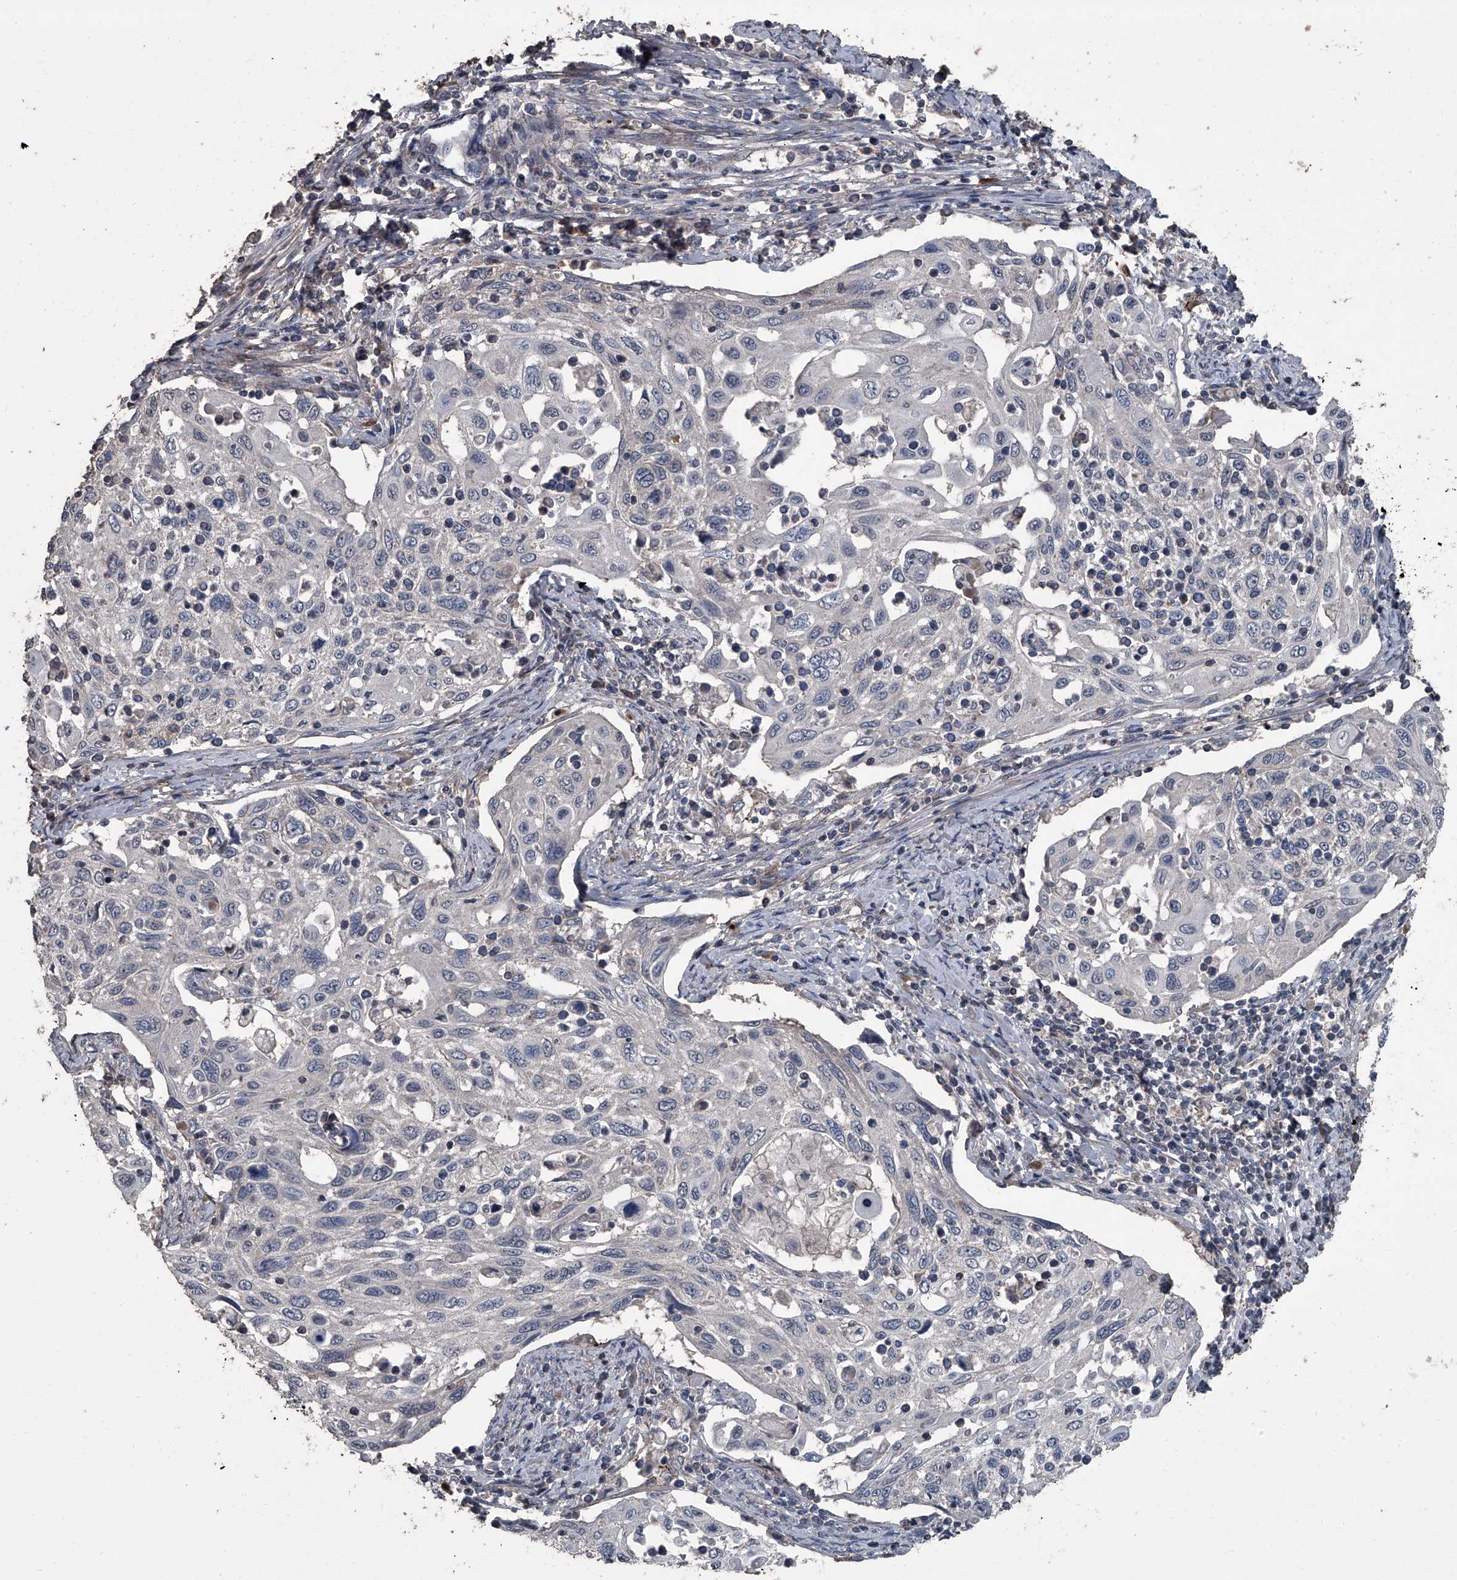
{"staining": {"intensity": "negative", "quantity": "none", "location": "none"}, "tissue": "cervical cancer", "cell_type": "Tumor cells", "image_type": "cancer", "snomed": [{"axis": "morphology", "description": "Squamous cell carcinoma, NOS"}, {"axis": "topography", "description": "Cervix"}], "caption": "A histopathology image of human cervical cancer (squamous cell carcinoma) is negative for staining in tumor cells.", "gene": "OARD1", "patient": {"sex": "female", "age": 70}}